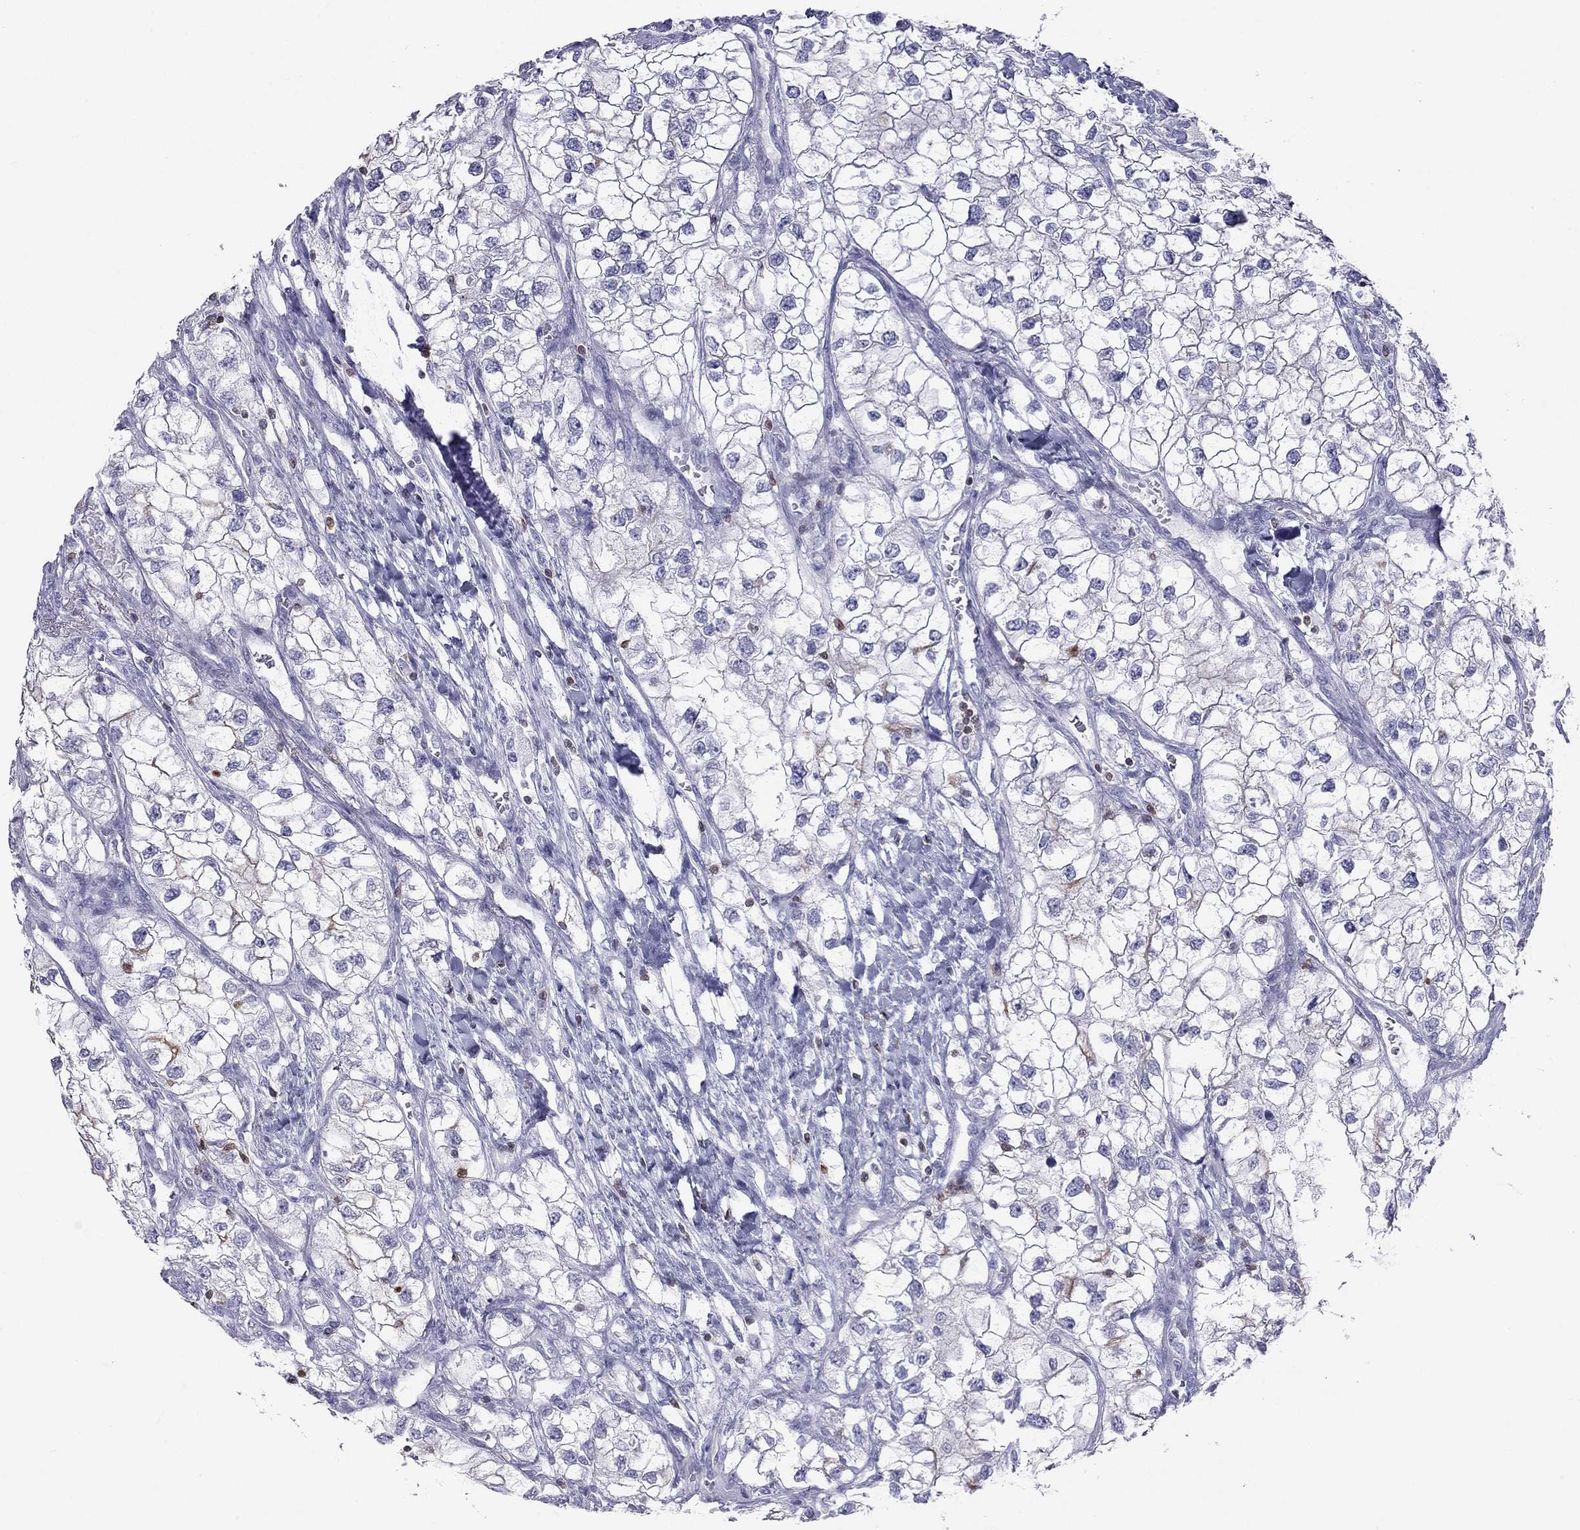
{"staining": {"intensity": "negative", "quantity": "none", "location": "none"}, "tissue": "renal cancer", "cell_type": "Tumor cells", "image_type": "cancer", "snomed": [{"axis": "morphology", "description": "Adenocarcinoma, NOS"}, {"axis": "topography", "description": "Kidney"}], "caption": "There is no significant positivity in tumor cells of renal adenocarcinoma.", "gene": "SH2D2A", "patient": {"sex": "male", "age": 59}}